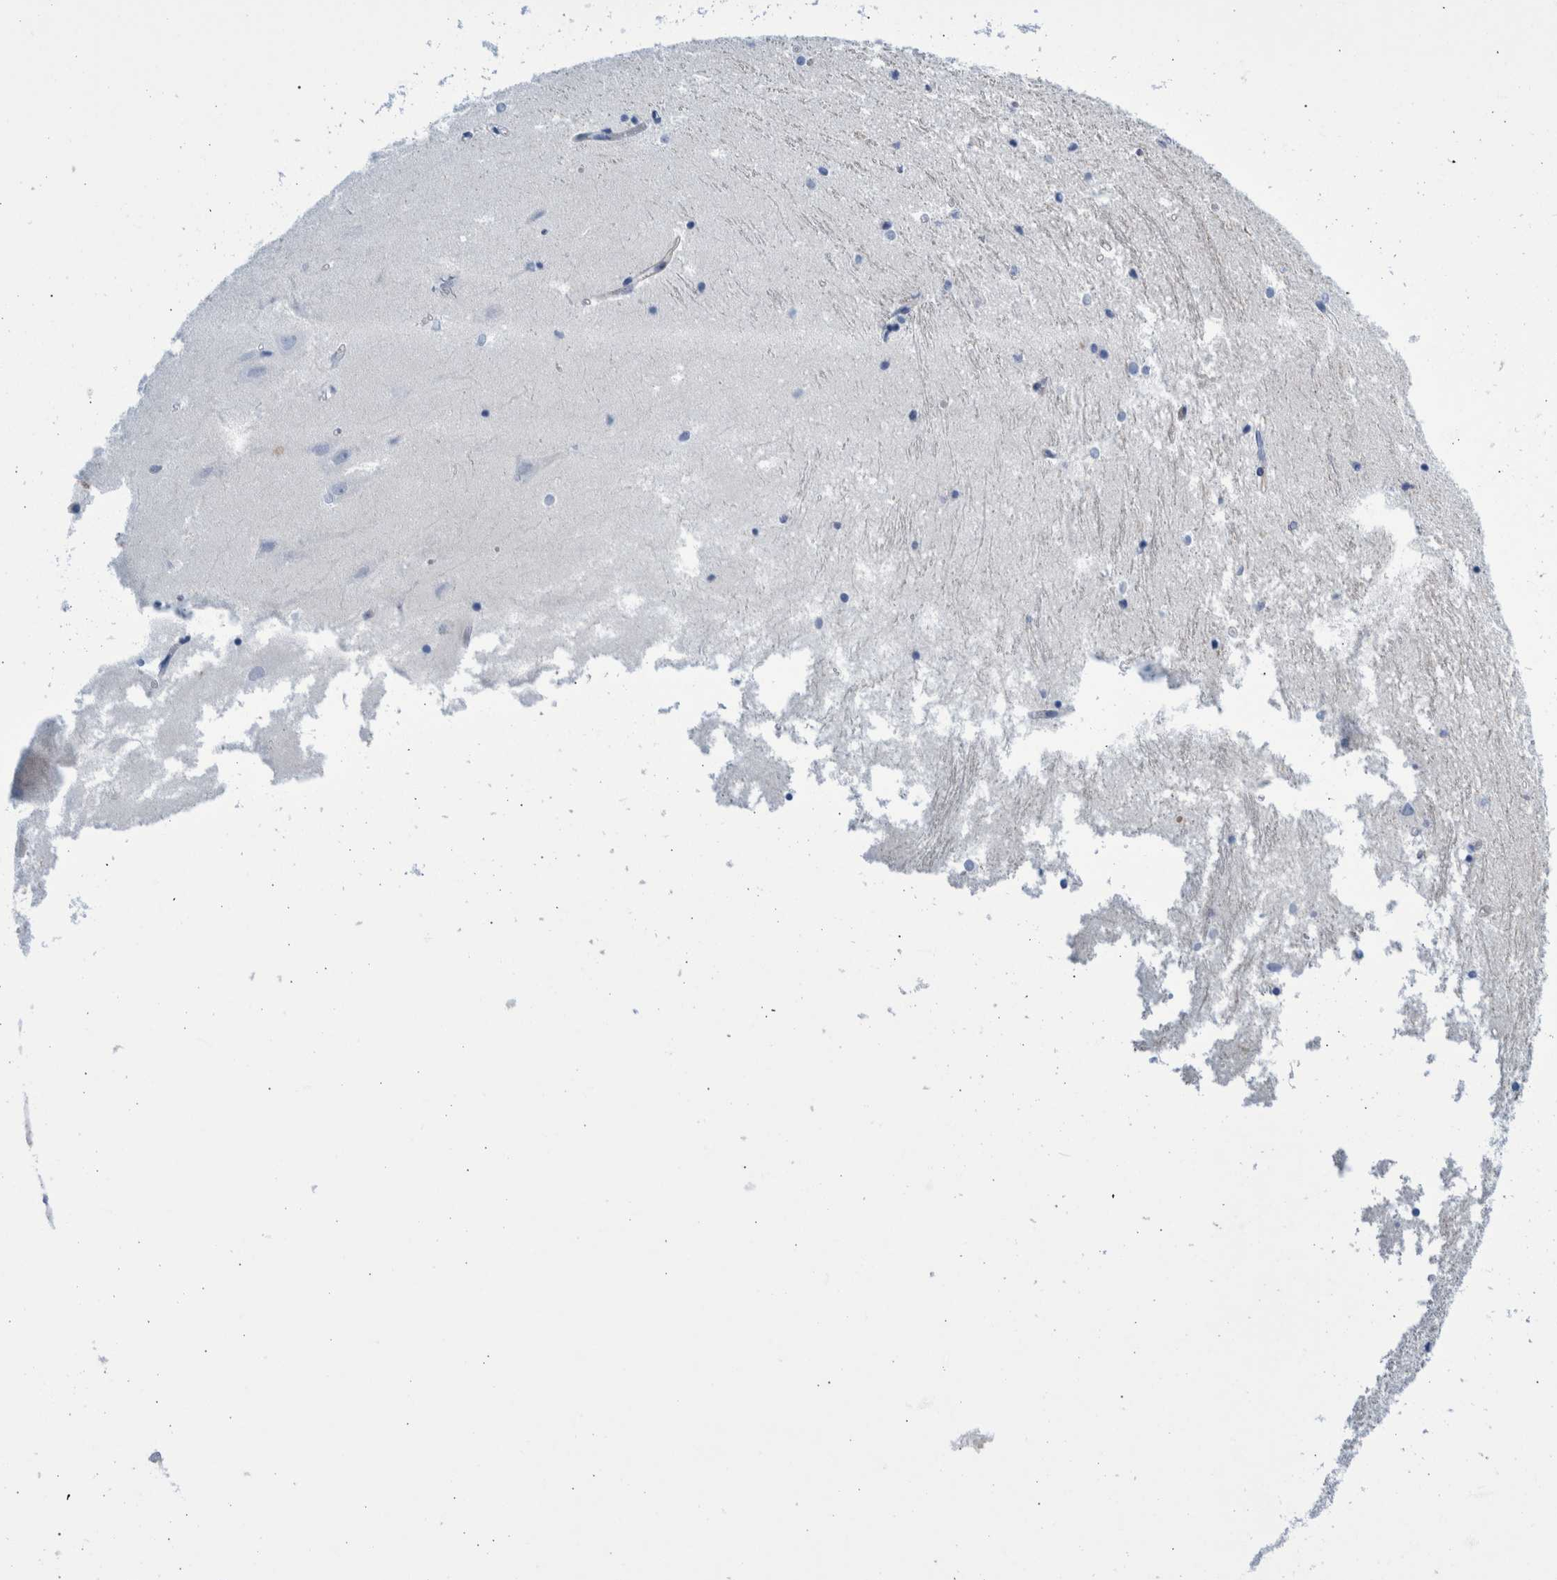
{"staining": {"intensity": "negative", "quantity": "none", "location": "none"}, "tissue": "hippocampus", "cell_type": "Glial cells", "image_type": "normal", "snomed": [{"axis": "morphology", "description": "Normal tissue, NOS"}, {"axis": "topography", "description": "Hippocampus"}], "caption": "Immunohistochemical staining of benign human hippocampus demonstrates no significant positivity in glial cells.", "gene": "SLC34A3", "patient": {"sex": "male", "age": 45}}